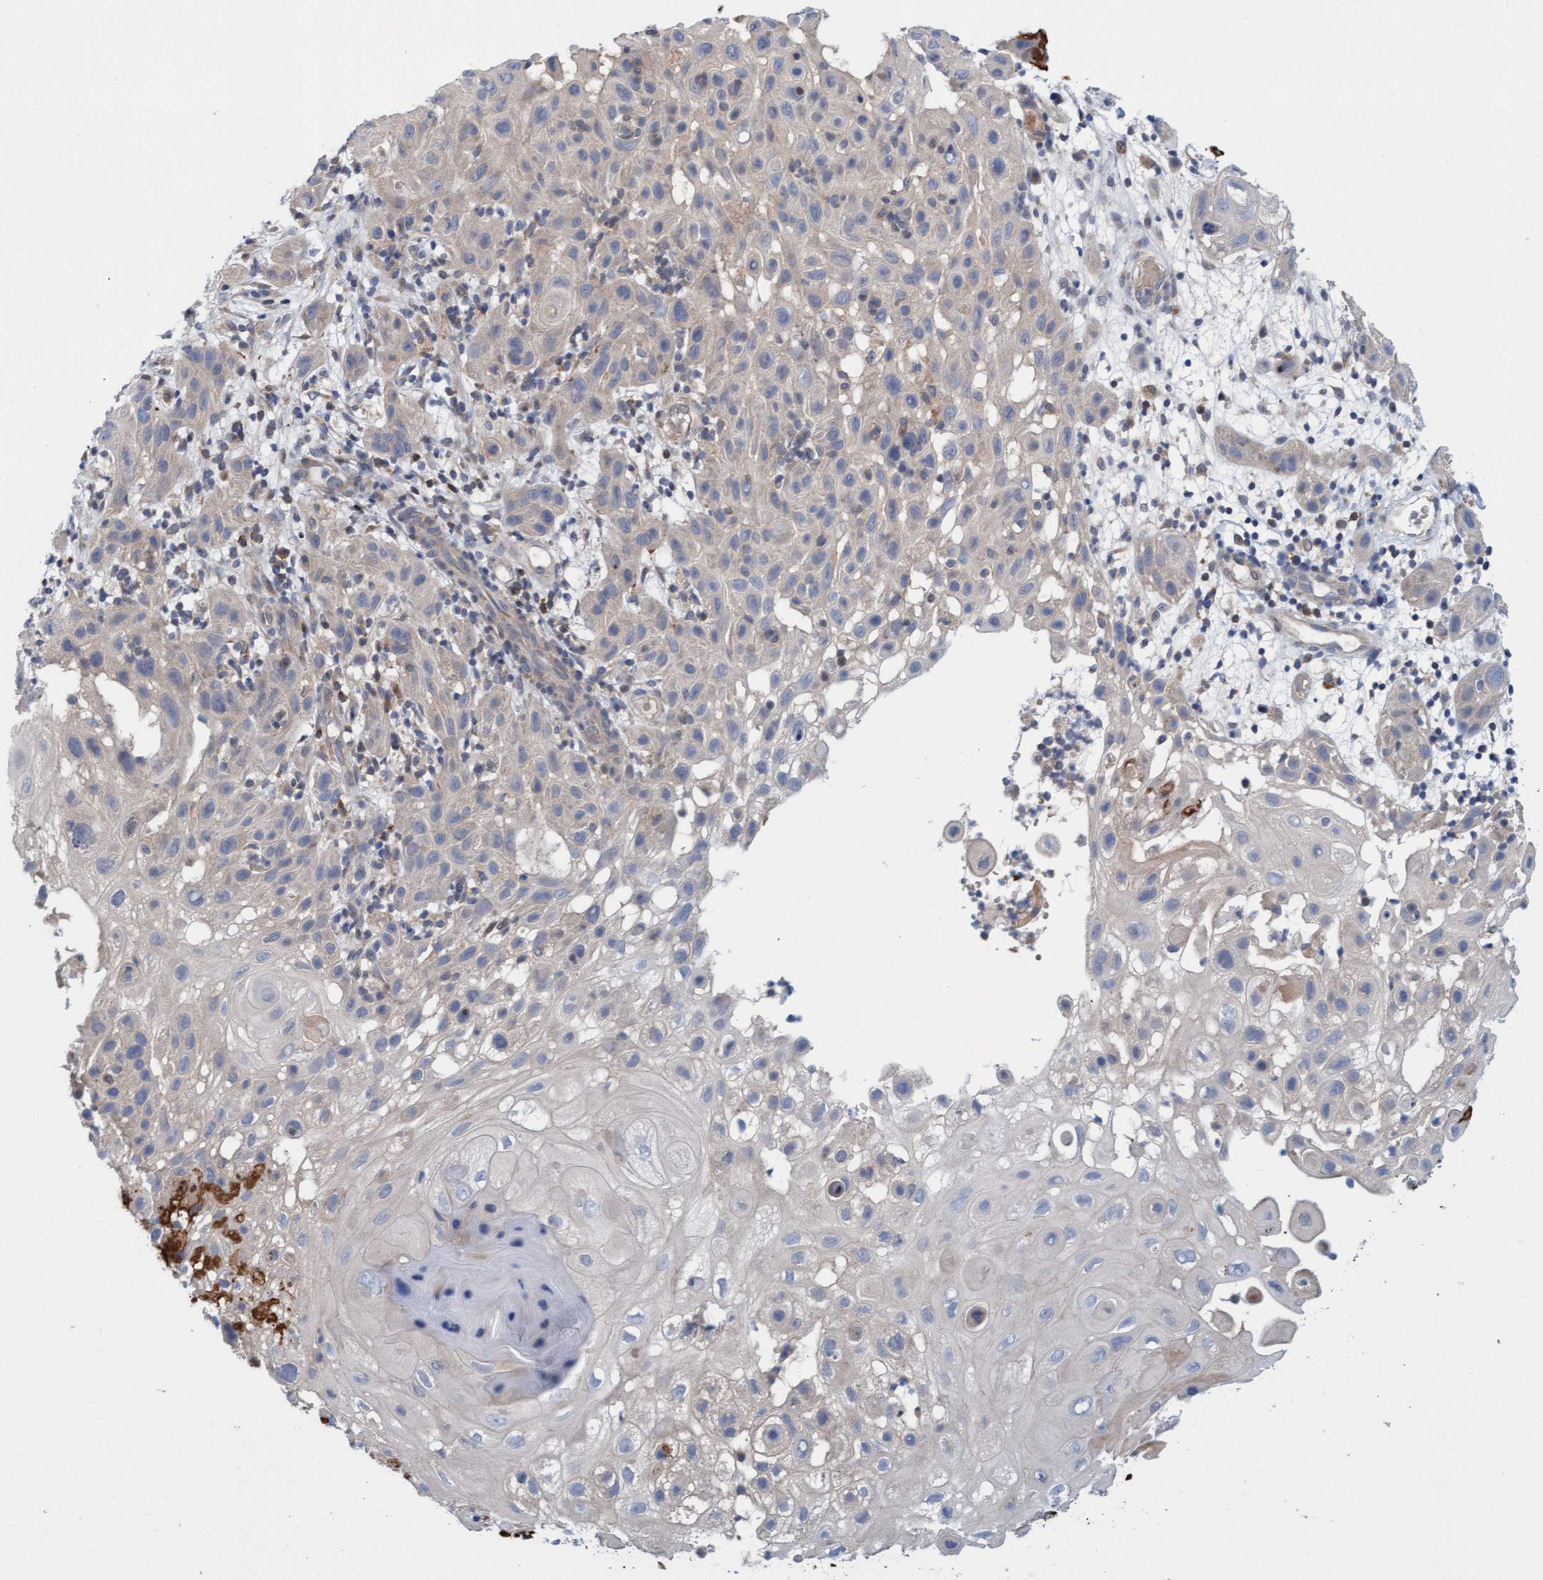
{"staining": {"intensity": "negative", "quantity": "none", "location": "none"}, "tissue": "skin cancer", "cell_type": "Tumor cells", "image_type": "cancer", "snomed": [{"axis": "morphology", "description": "Squamous cell carcinoma, NOS"}, {"axis": "topography", "description": "Skin"}], "caption": "Tumor cells show no significant protein expression in skin squamous cell carcinoma.", "gene": "KLHL25", "patient": {"sex": "female", "age": 96}}